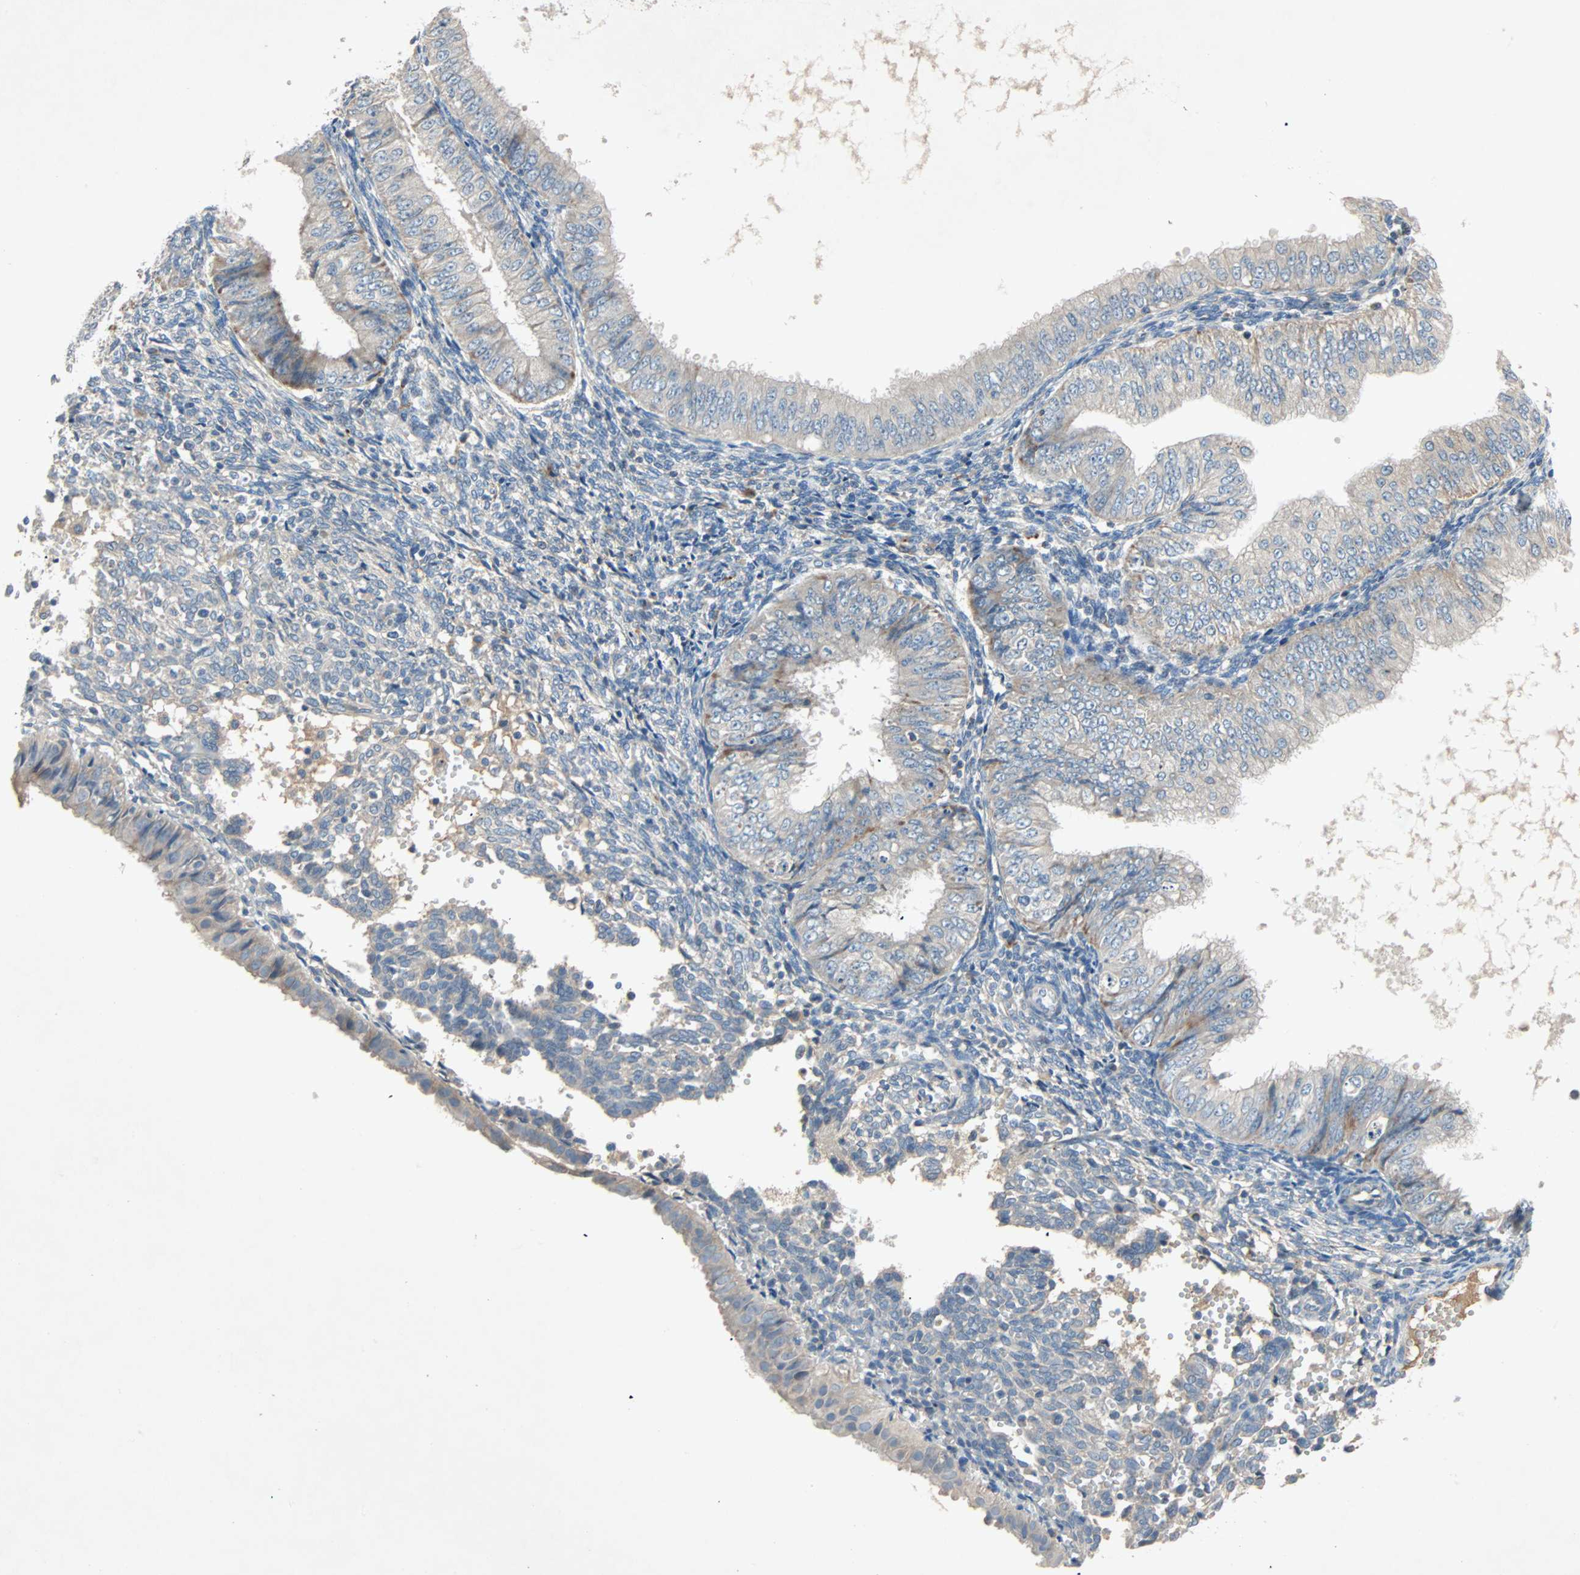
{"staining": {"intensity": "weak", "quantity": "25%-75%", "location": "cytoplasmic/membranous"}, "tissue": "endometrial cancer", "cell_type": "Tumor cells", "image_type": "cancer", "snomed": [{"axis": "morphology", "description": "Normal tissue, NOS"}, {"axis": "morphology", "description": "Adenocarcinoma, NOS"}, {"axis": "topography", "description": "Endometrium"}], "caption": "Approximately 25%-75% of tumor cells in human endometrial cancer (adenocarcinoma) reveal weak cytoplasmic/membranous protein staining as visualized by brown immunohistochemical staining.", "gene": "XYLT1", "patient": {"sex": "female", "age": 53}}